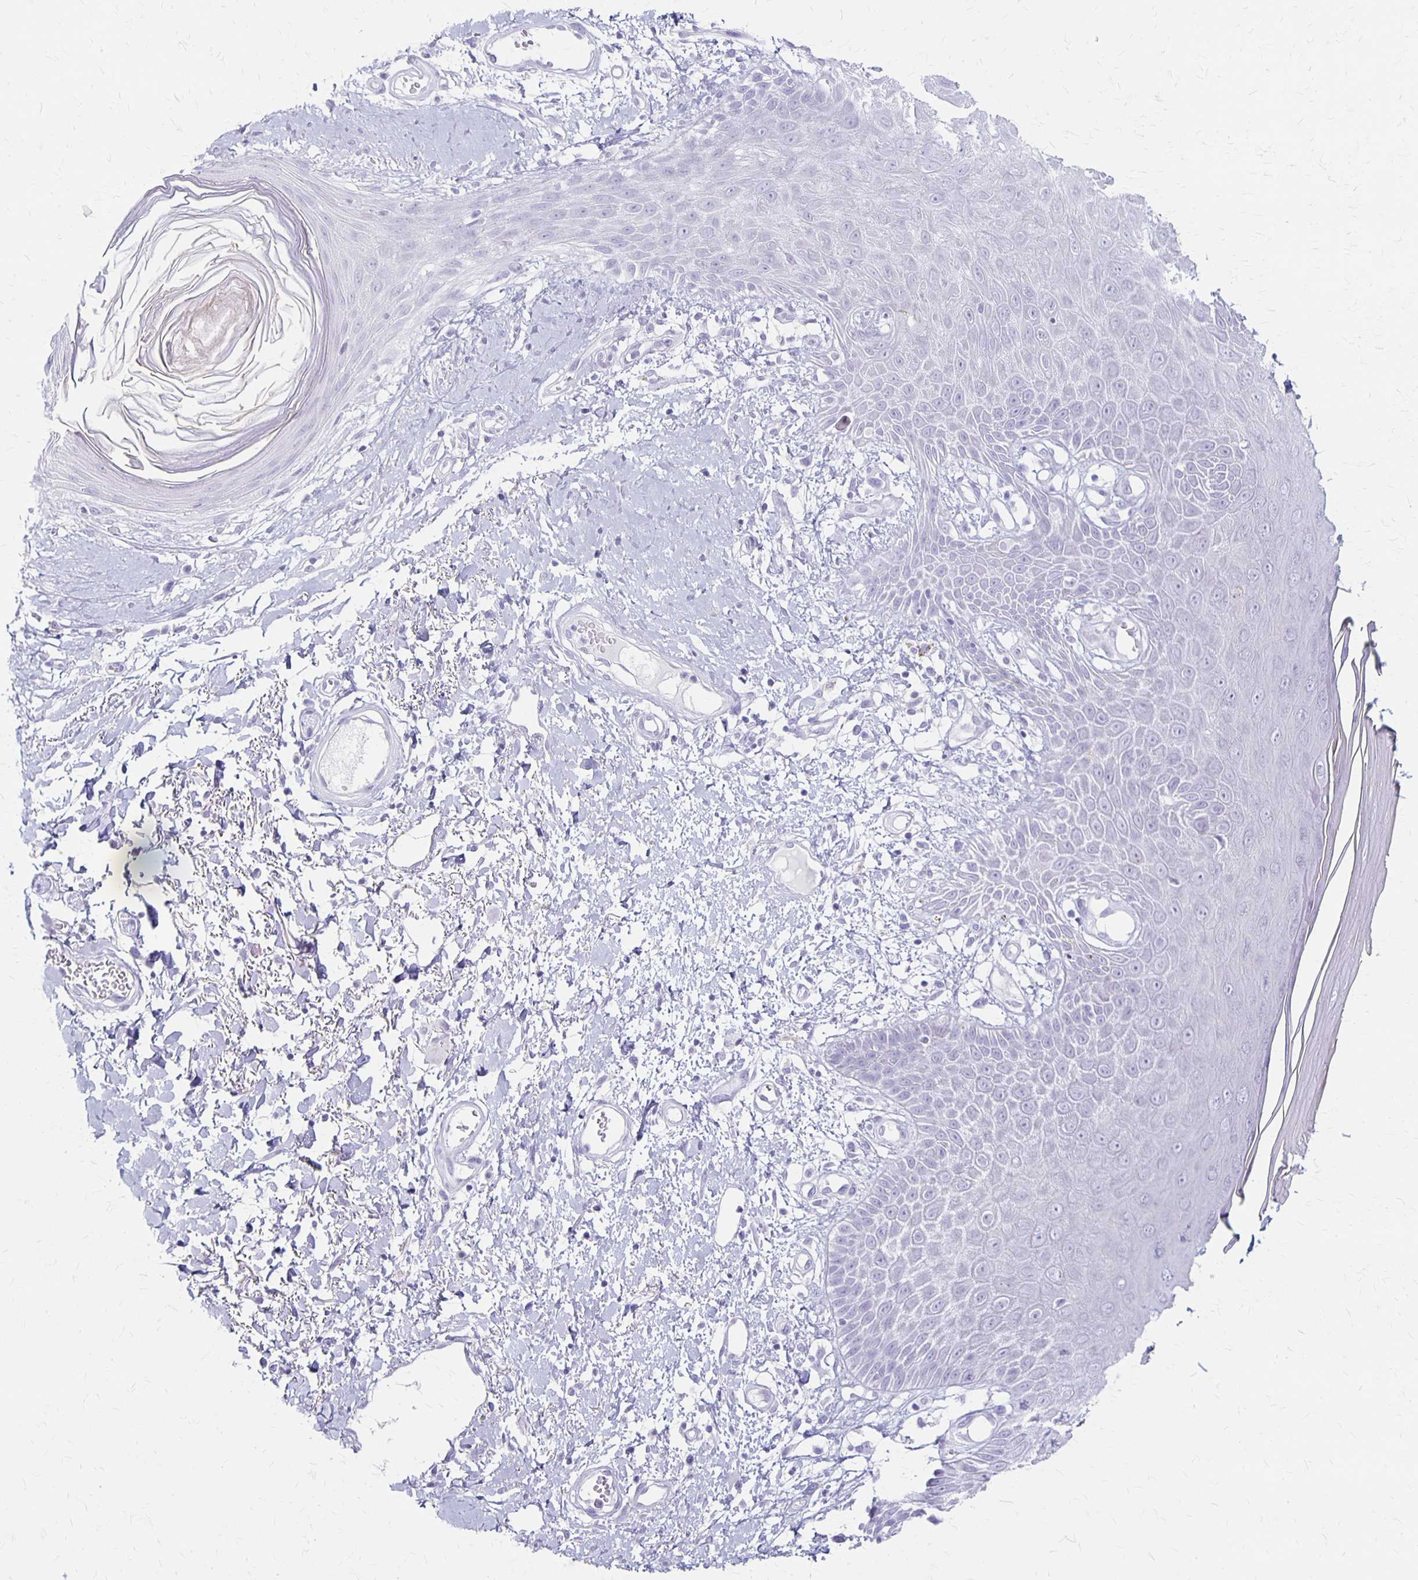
{"staining": {"intensity": "negative", "quantity": "none", "location": "none"}, "tissue": "skin", "cell_type": "Epidermal cells", "image_type": "normal", "snomed": [{"axis": "morphology", "description": "Normal tissue, NOS"}, {"axis": "topography", "description": "Anal"}, {"axis": "topography", "description": "Peripheral nerve tissue"}], "caption": "DAB immunohistochemical staining of benign skin displays no significant staining in epidermal cells.", "gene": "MAGEC2", "patient": {"sex": "male", "age": 78}}